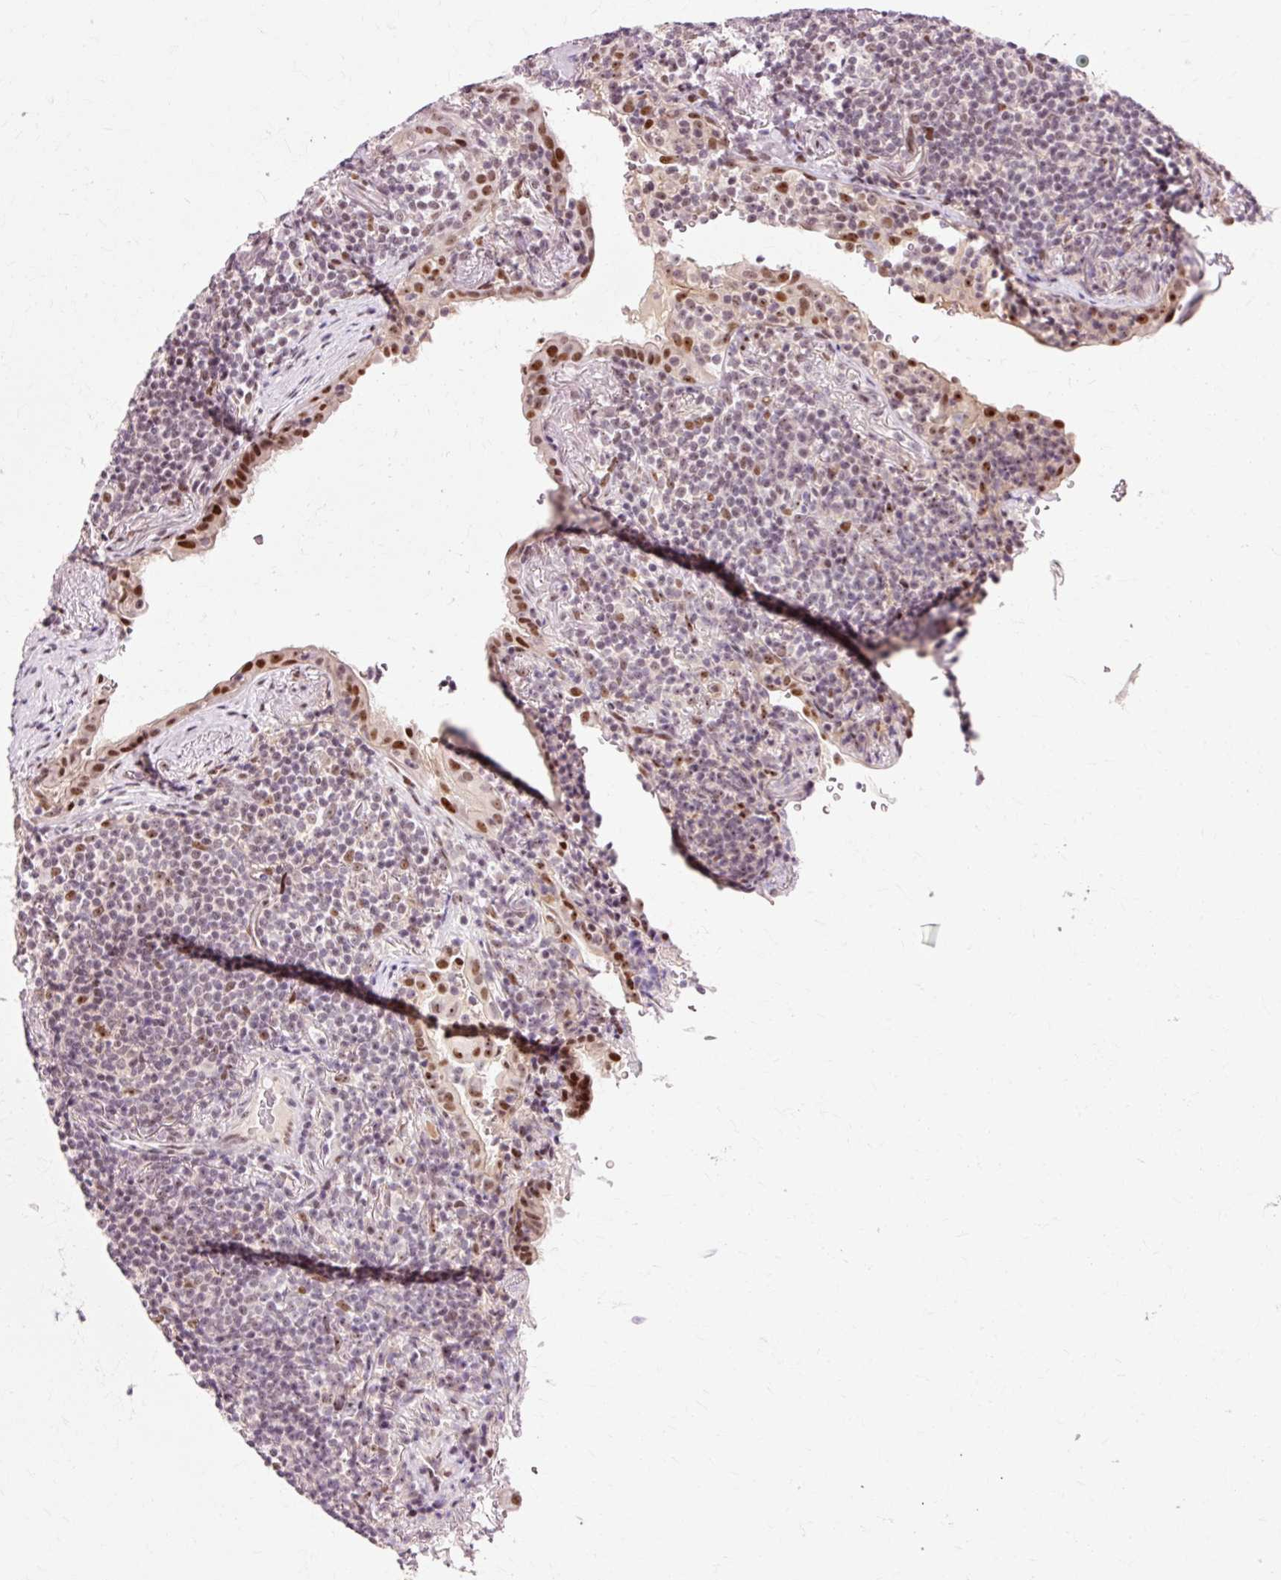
{"staining": {"intensity": "weak", "quantity": "<25%", "location": "nuclear"}, "tissue": "lymphoma", "cell_type": "Tumor cells", "image_type": "cancer", "snomed": [{"axis": "morphology", "description": "Malignant lymphoma, non-Hodgkin's type, Low grade"}, {"axis": "topography", "description": "Lung"}], "caption": "The image displays no significant positivity in tumor cells of lymphoma.", "gene": "MACROD2", "patient": {"sex": "female", "age": 71}}